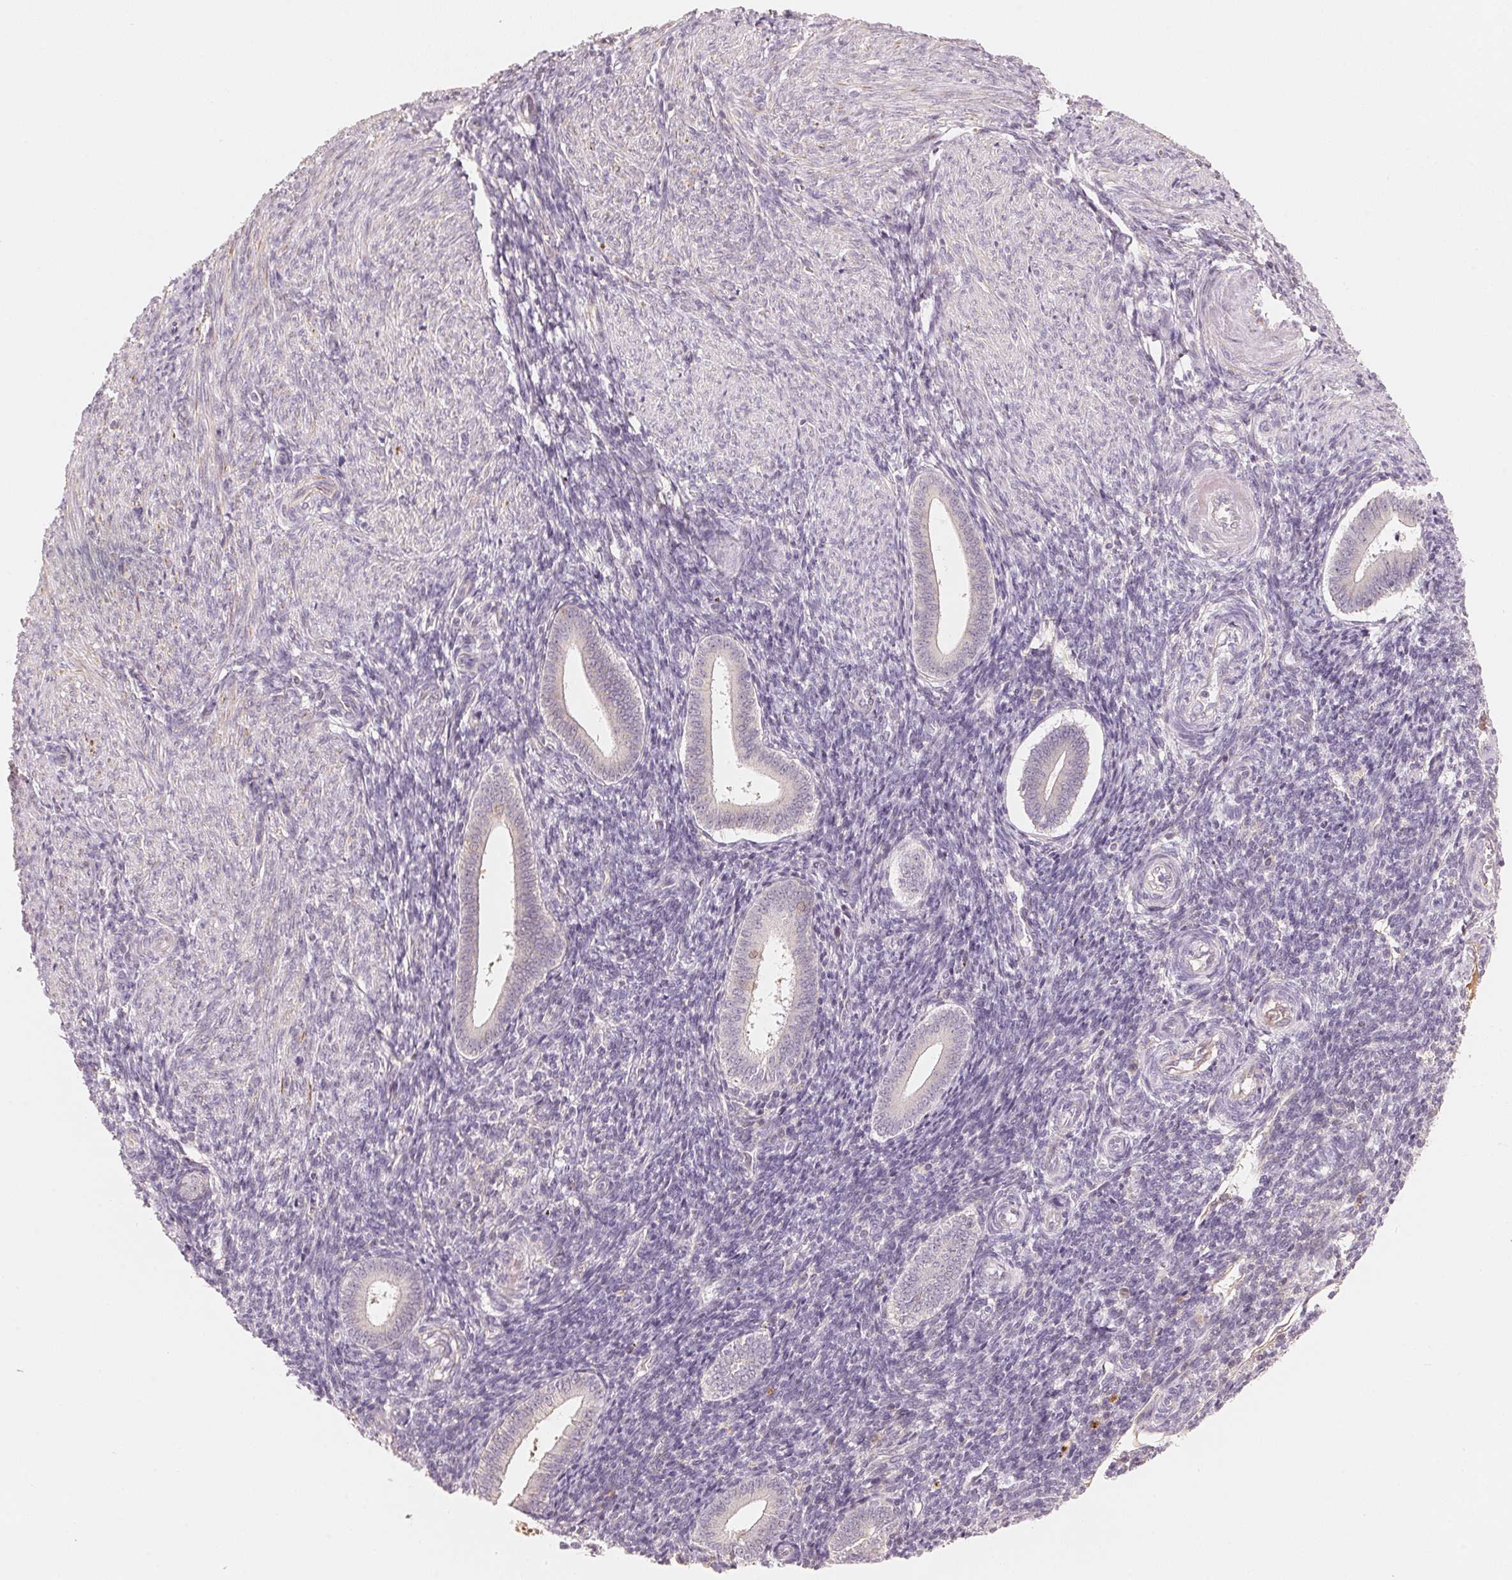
{"staining": {"intensity": "negative", "quantity": "none", "location": "none"}, "tissue": "endometrium", "cell_type": "Cells in endometrial stroma", "image_type": "normal", "snomed": [{"axis": "morphology", "description": "Normal tissue, NOS"}, {"axis": "topography", "description": "Endometrium"}], "caption": "This is a histopathology image of immunohistochemistry (IHC) staining of benign endometrium, which shows no expression in cells in endometrial stroma.", "gene": "CFHR2", "patient": {"sex": "female", "age": 25}}